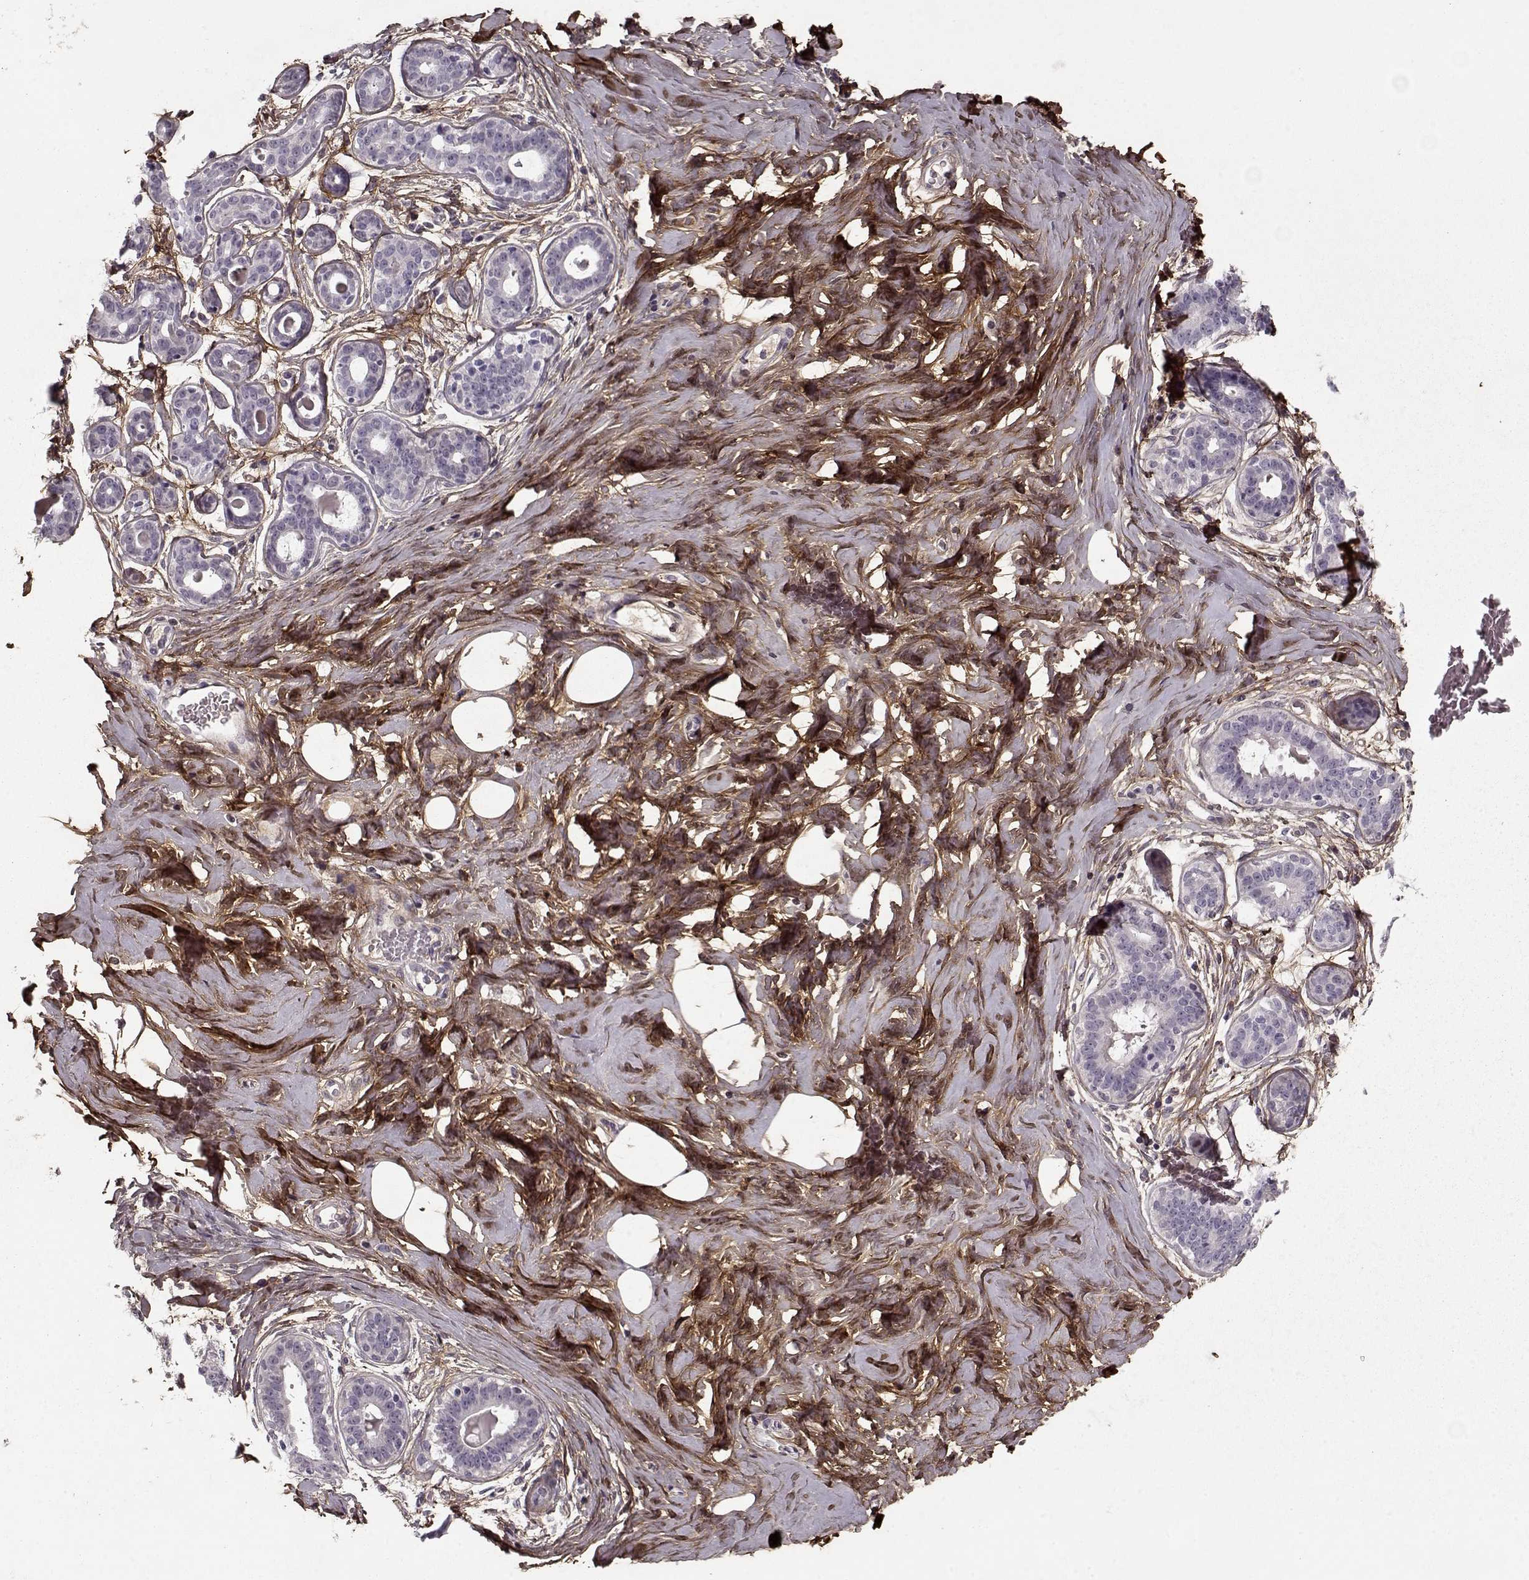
{"staining": {"intensity": "strong", "quantity": ">75%", "location": "cytoplasmic/membranous"}, "tissue": "breast", "cell_type": "Adipocytes", "image_type": "normal", "snomed": [{"axis": "morphology", "description": "Normal tissue, NOS"}, {"axis": "topography", "description": "Skin"}, {"axis": "topography", "description": "Breast"}], "caption": "Benign breast reveals strong cytoplasmic/membranous expression in about >75% of adipocytes The staining was performed using DAB (3,3'-diaminobenzidine), with brown indicating positive protein expression. Nuclei are stained blue with hematoxylin..", "gene": "LUM", "patient": {"sex": "female", "age": 43}}